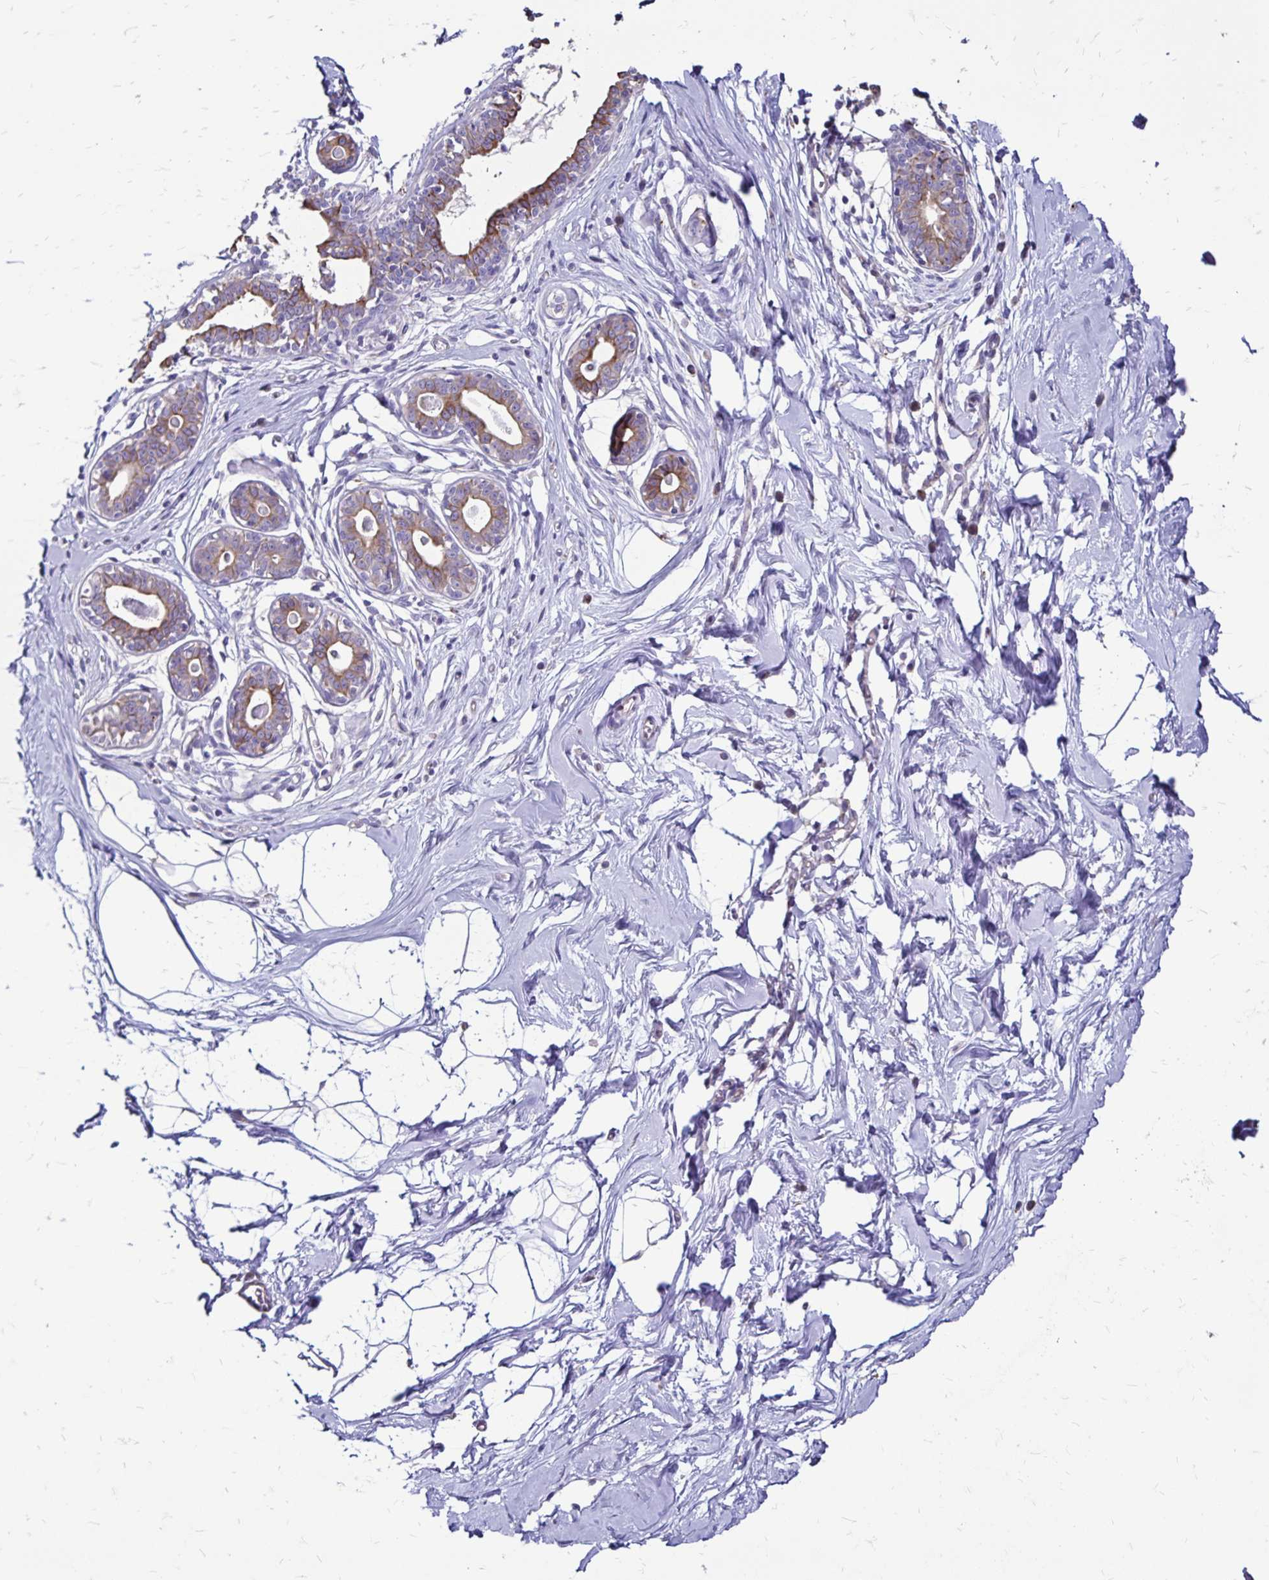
{"staining": {"intensity": "negative", "quantity": "none", "location": "none"}, "tissue": "breast", "cell_type": "Adipocytes", "image_type": "normal", "snomed": [{"axis": "morphology", "description": "Normal tissue, NOS"}, {"axis": "topography", "description": "Breast"}], "caption": "Breast stained for a protein using immunohistochemistry reveals no expression adipocytes.", "gene": "EVPL", "patient": {"sex": "female", "age": 45}}